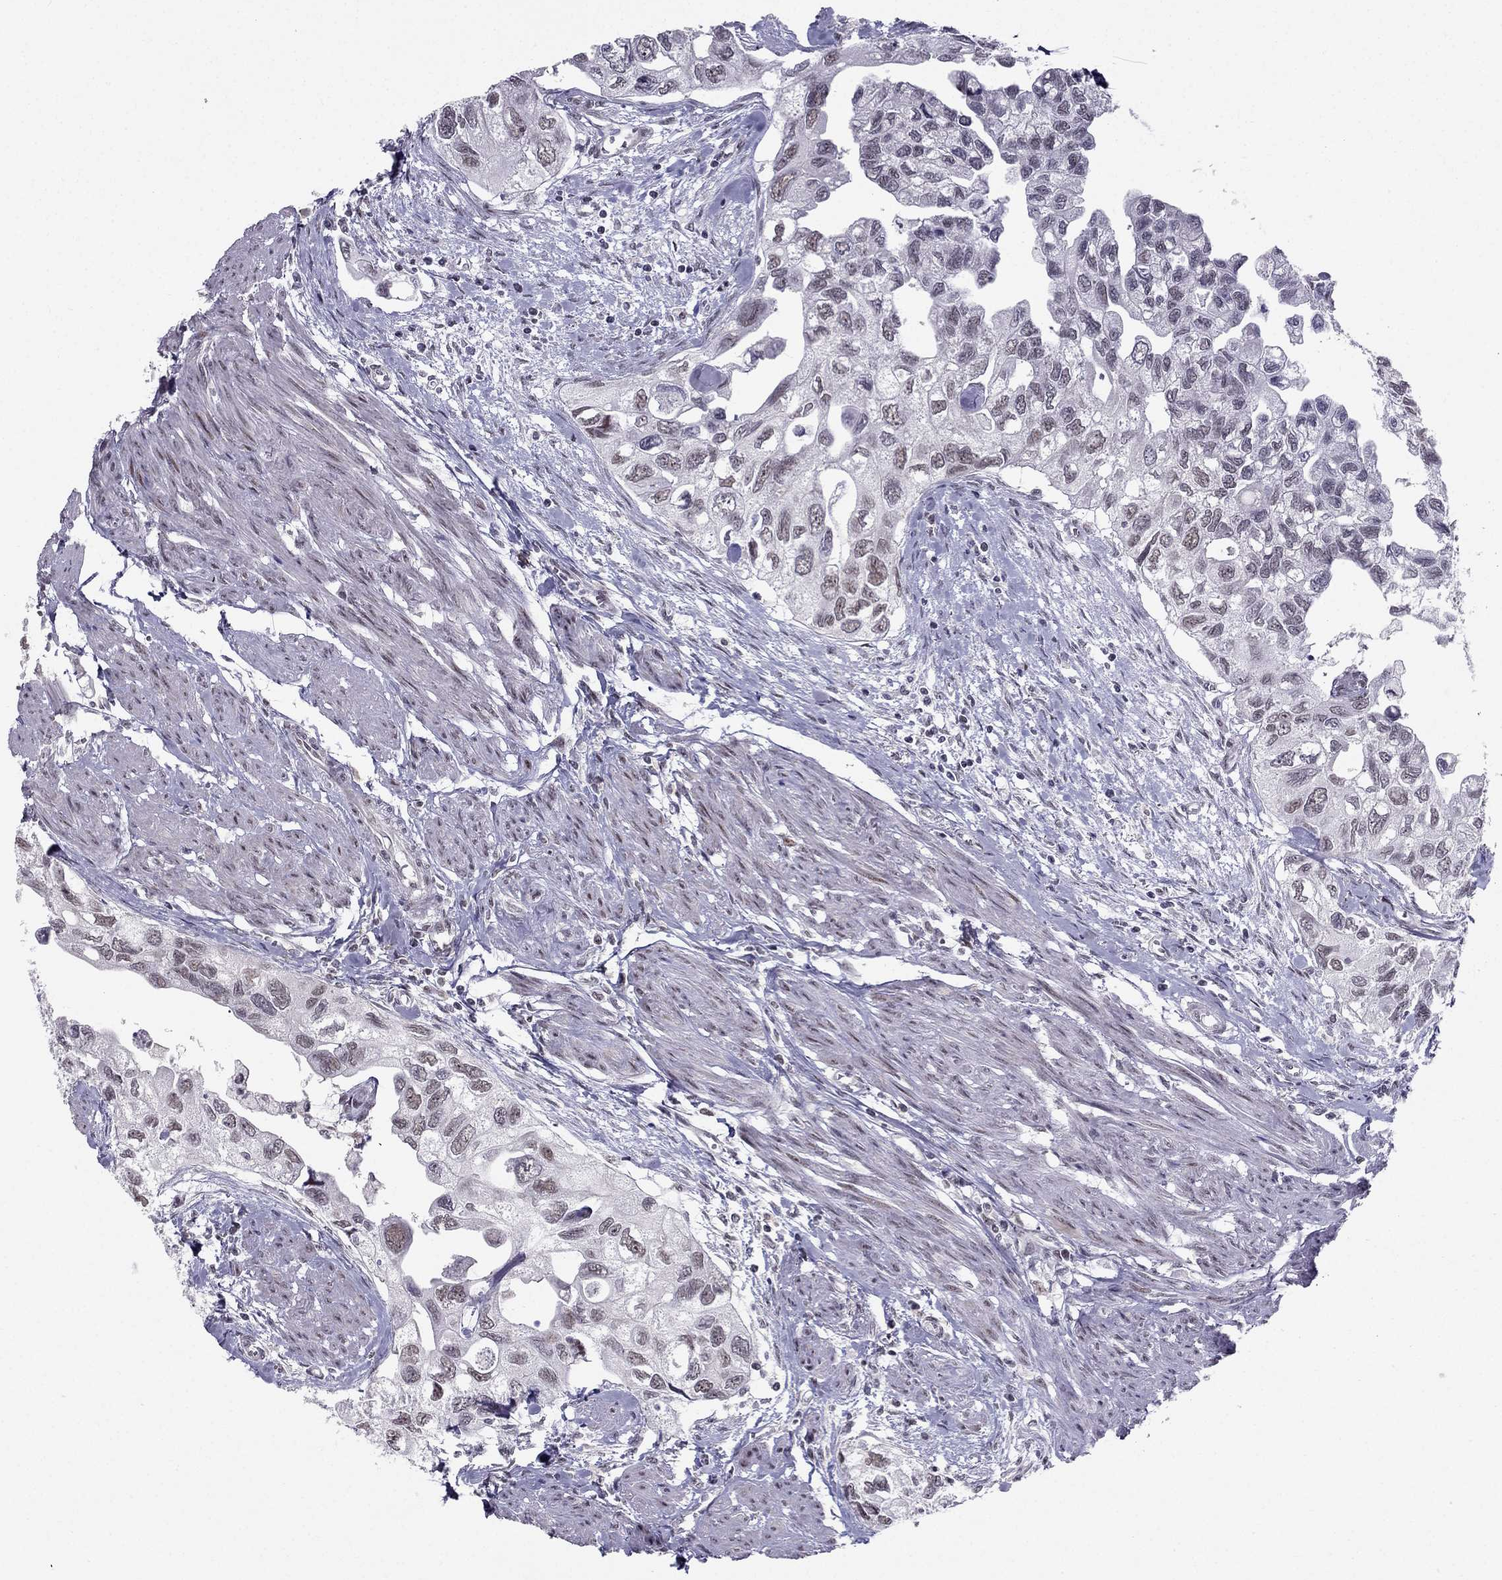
{"staining": {"intensity": "weak", "quantity": "<25%", "location": "nuclear"}, "tissue": "urothelial cancer", "cell_type": "Tumor cells", "image_type": "cancer", "snomed": [{"axis": "morphology", "description": "Urothelial carcinoma, High grade"}, {"axis": "topography", "description": "Urinary bladder"}], "caption": "This is an immunohistochemistry (IHC) photomicrograph of urothelial carcinoma (high-grade). There is no expression in tumor cells.", "gene": "RPRD2", "patient": {"sex": "male", "age": 59}}